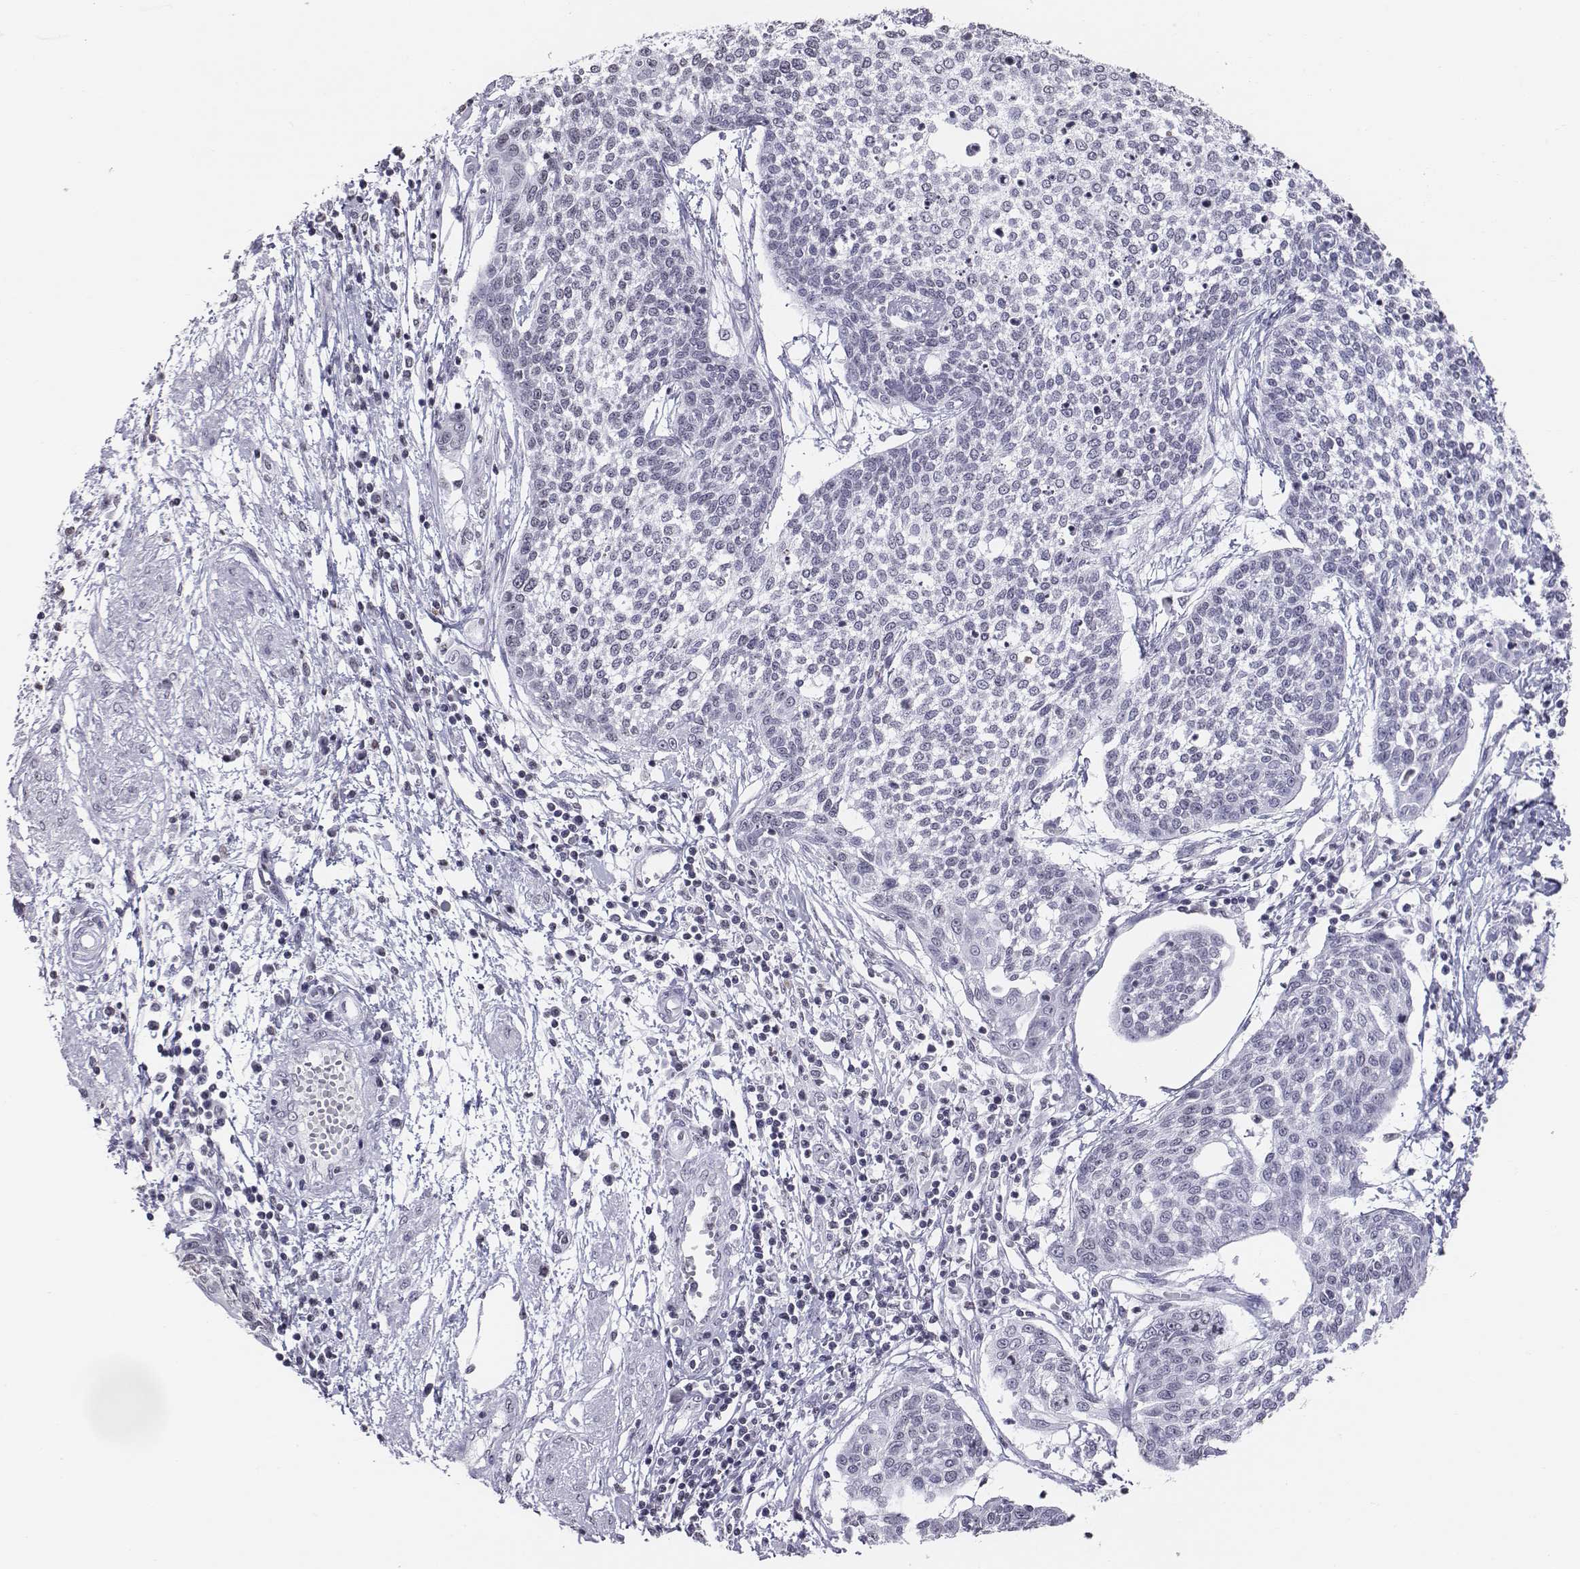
{"staining": {"intensity": "negative", "quantity": "none", "location": "none"}, "tissue": "cervical cancer", "cell_type": "Tumor cells", "image_type": "cancer", "snomed": [{"axis": "morphology", "description": "Squamous cell carcinoma, NOS"}, {"axis": "topography", "description": "Cervix"}], "caption": "A histopathology image of cervical cancer (squamous cell carcinoma) stained for a protein exhibits no brown staining in tumor cells.", "gene": "BARHL1", "patient": {"sex": "female", "age": 34}}